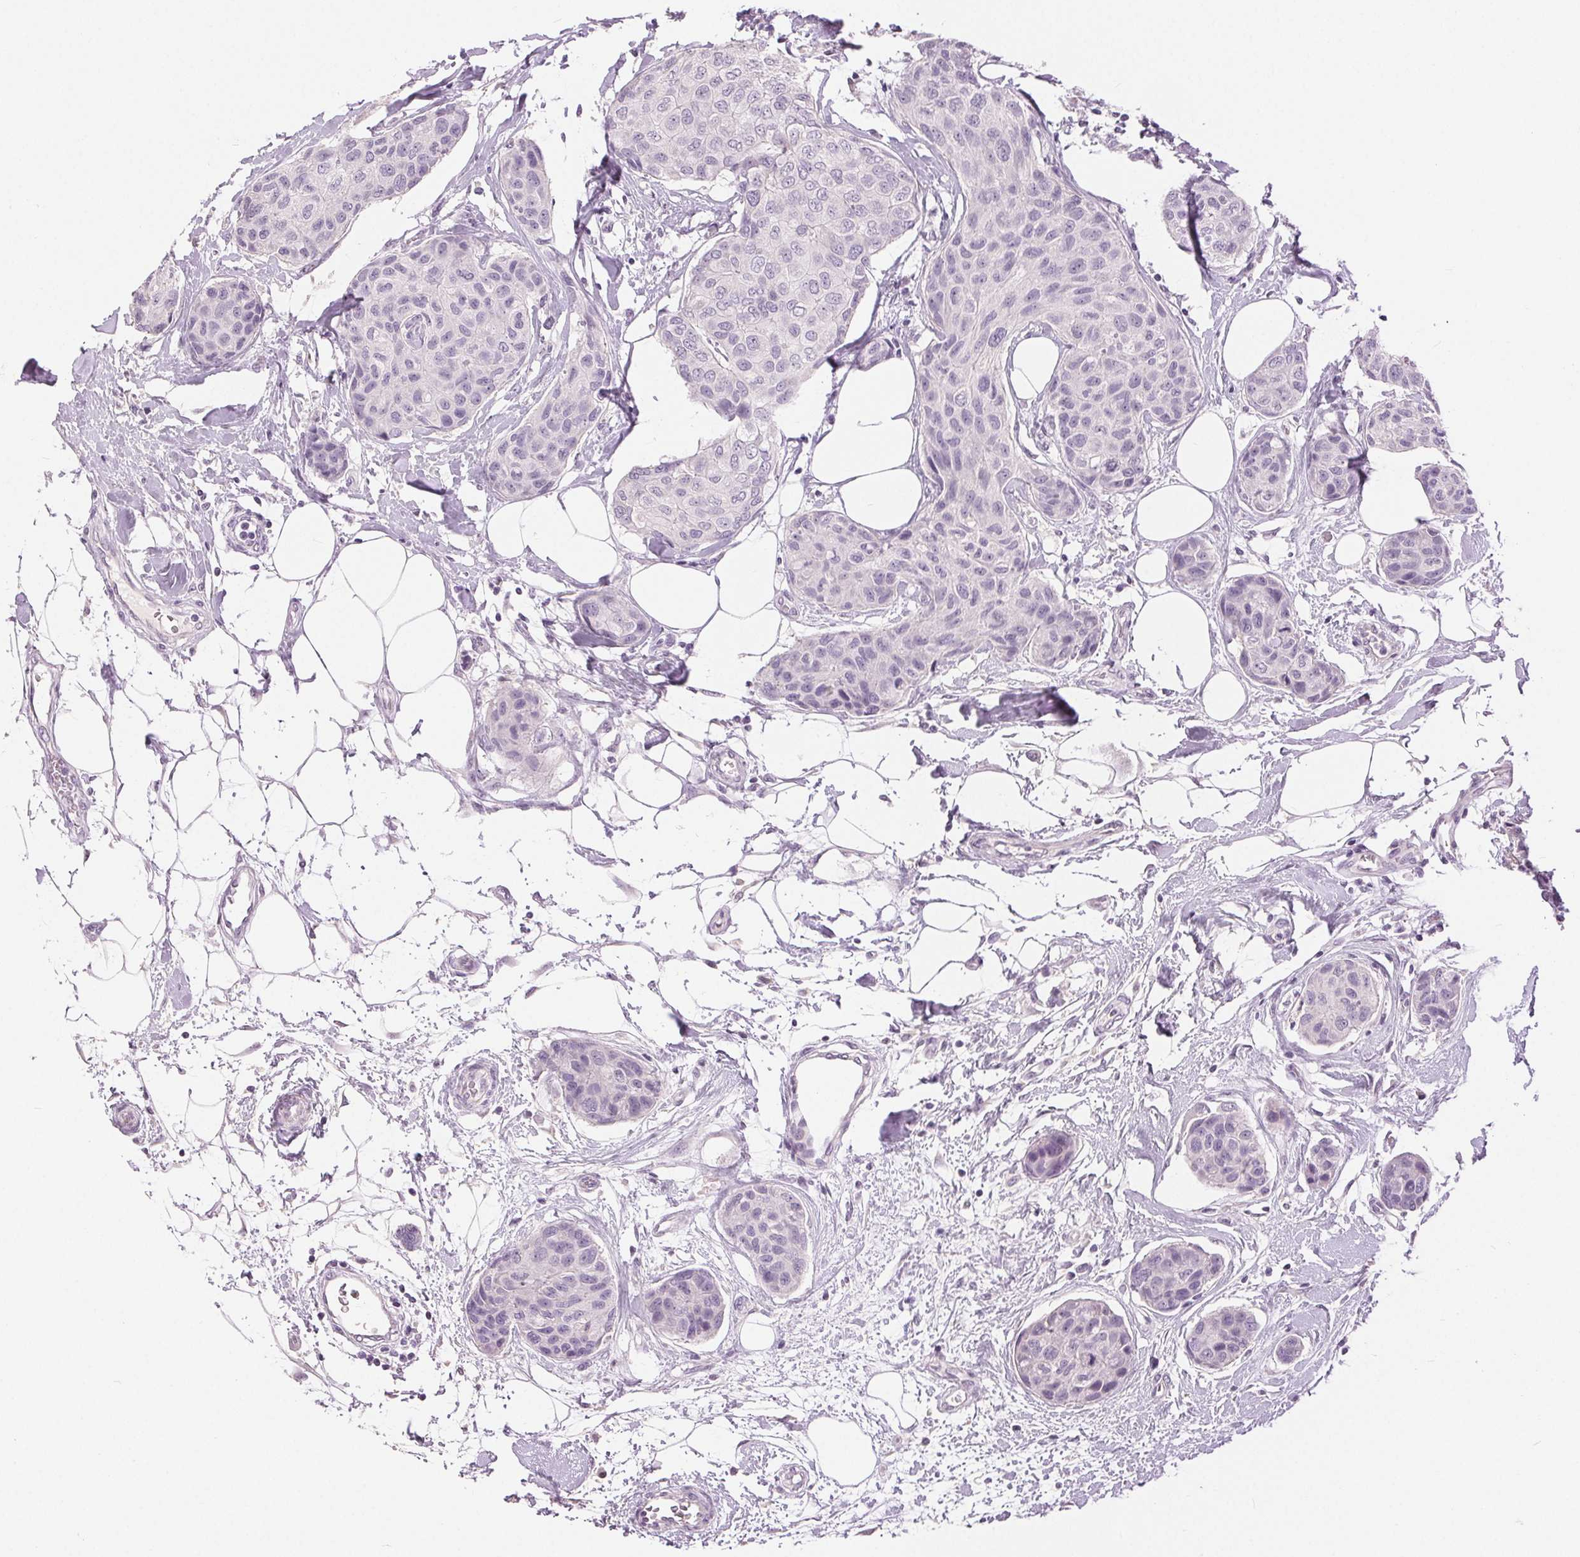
{"staining": {"intensity": "negative", "quantity": "none", "location": "none"}, "tissue": "breast cancer", "cell_type": "Tumor cells", "image_type": "cancer", "snomed": [{"axis": "morphology", "description": "Duct carcinoma"}, {"axis": "topography", "description": "Breast"}], "caption": "A photomicrograph of human infiltrating ductal carcinoma (breast) is negative for staining in tumor cells.", "gene": "DSG3", "patient": {"sex": "female", "age": 80}}